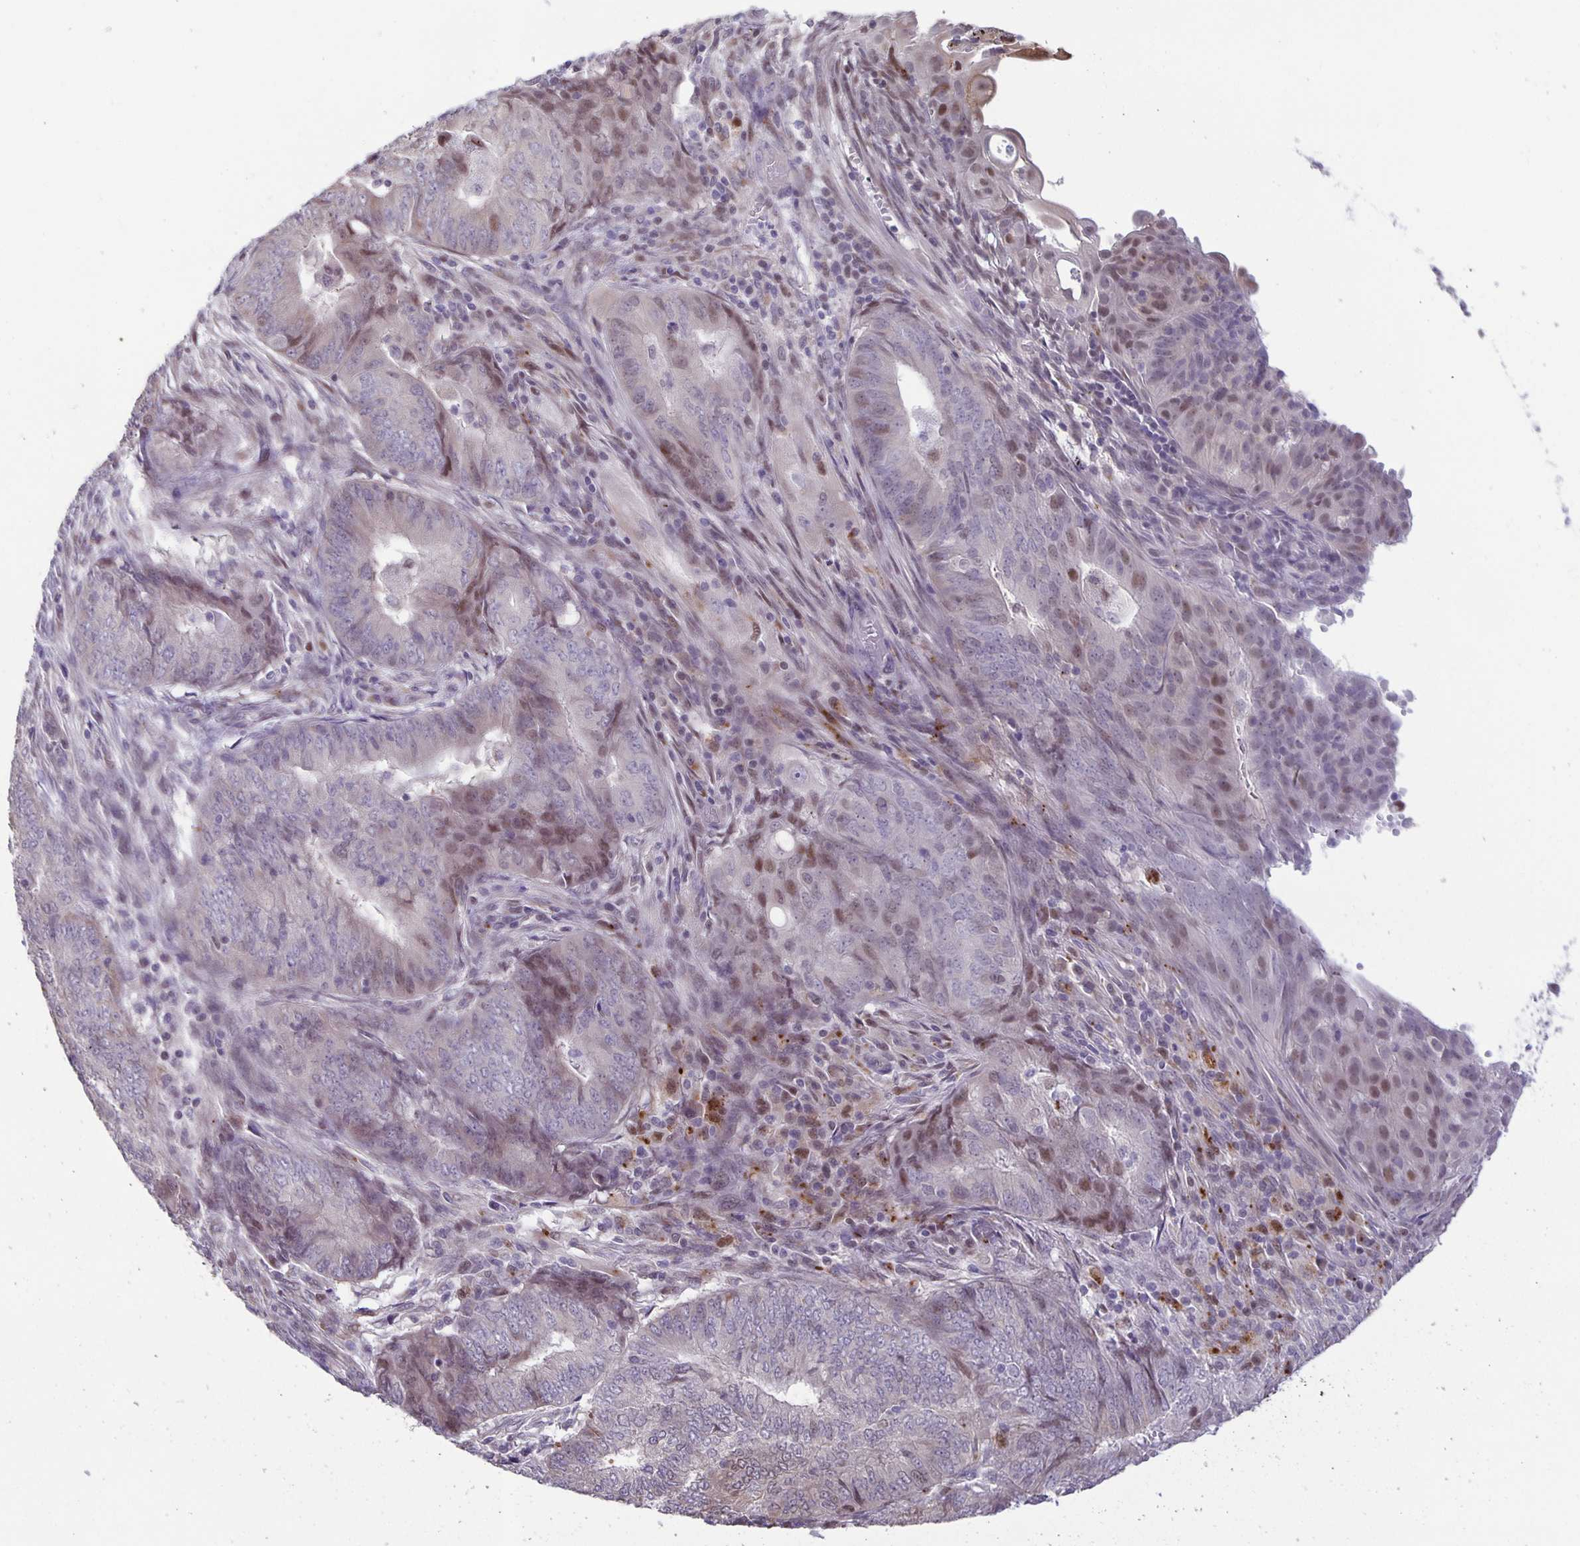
{"staining": {"intensity": "weak", "quantity": "25%-75%", "location": "nuclear"}, "tissue": "endometrial cancer", "cell_type": "Tumor cells", "image_type": "cancer", "snomed": [{"axis": "morphology", "description": "Adenocarcinoma, NOS"}, {"axis": "topography", "description": "Endometrium"}], "caption": "Immunohistochemical staining of human endometrial cancer (adenocarcinoma) exhibits low levels of weak nuclear expression in about 25%-75% of tumor cells.", "gene": "MAPK12", "patient": {"sex": "female", "age": 62}}